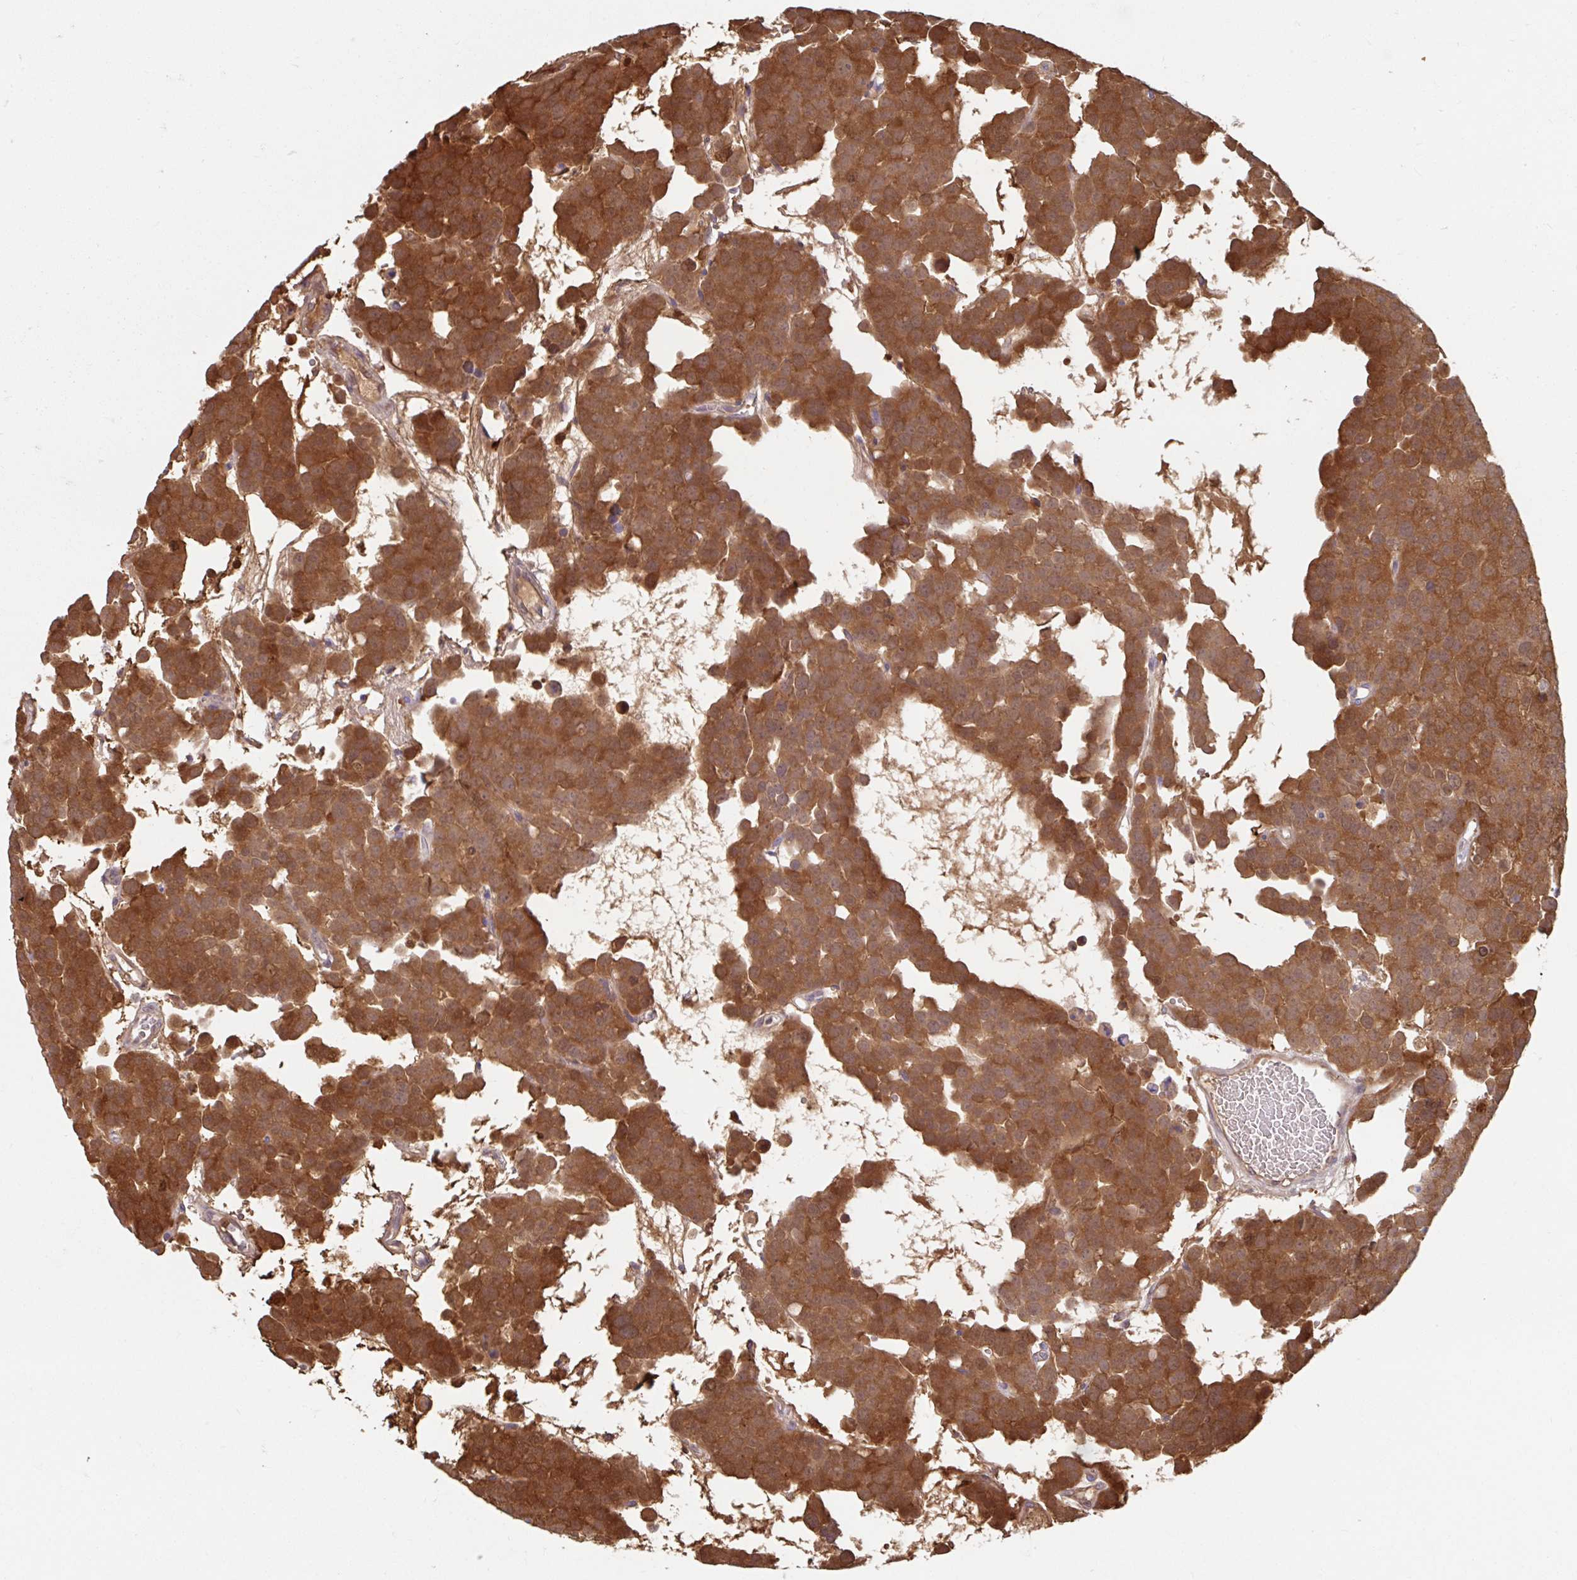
{"staining": {"intensity": "moderate", "quantity": ">75%", "location": "cytoplasmic/membranous"}, "tissue": "testis cancer", "cell_type": "Tumor cells", "image_type": "cancer", "snomed": [{"axis": "morphology", "description": "Seminoma, NOS"}, {"axis": "topography", "description": "Testis"}], "caption": "Immunohistochemistry (DAB) staining of testis cancer reveals moderate cytoplasmic/membranous protein staining in about >75% of tumor cells.", "gene": "BLVRA", "patient": {"sex": "male", "age": 71}}